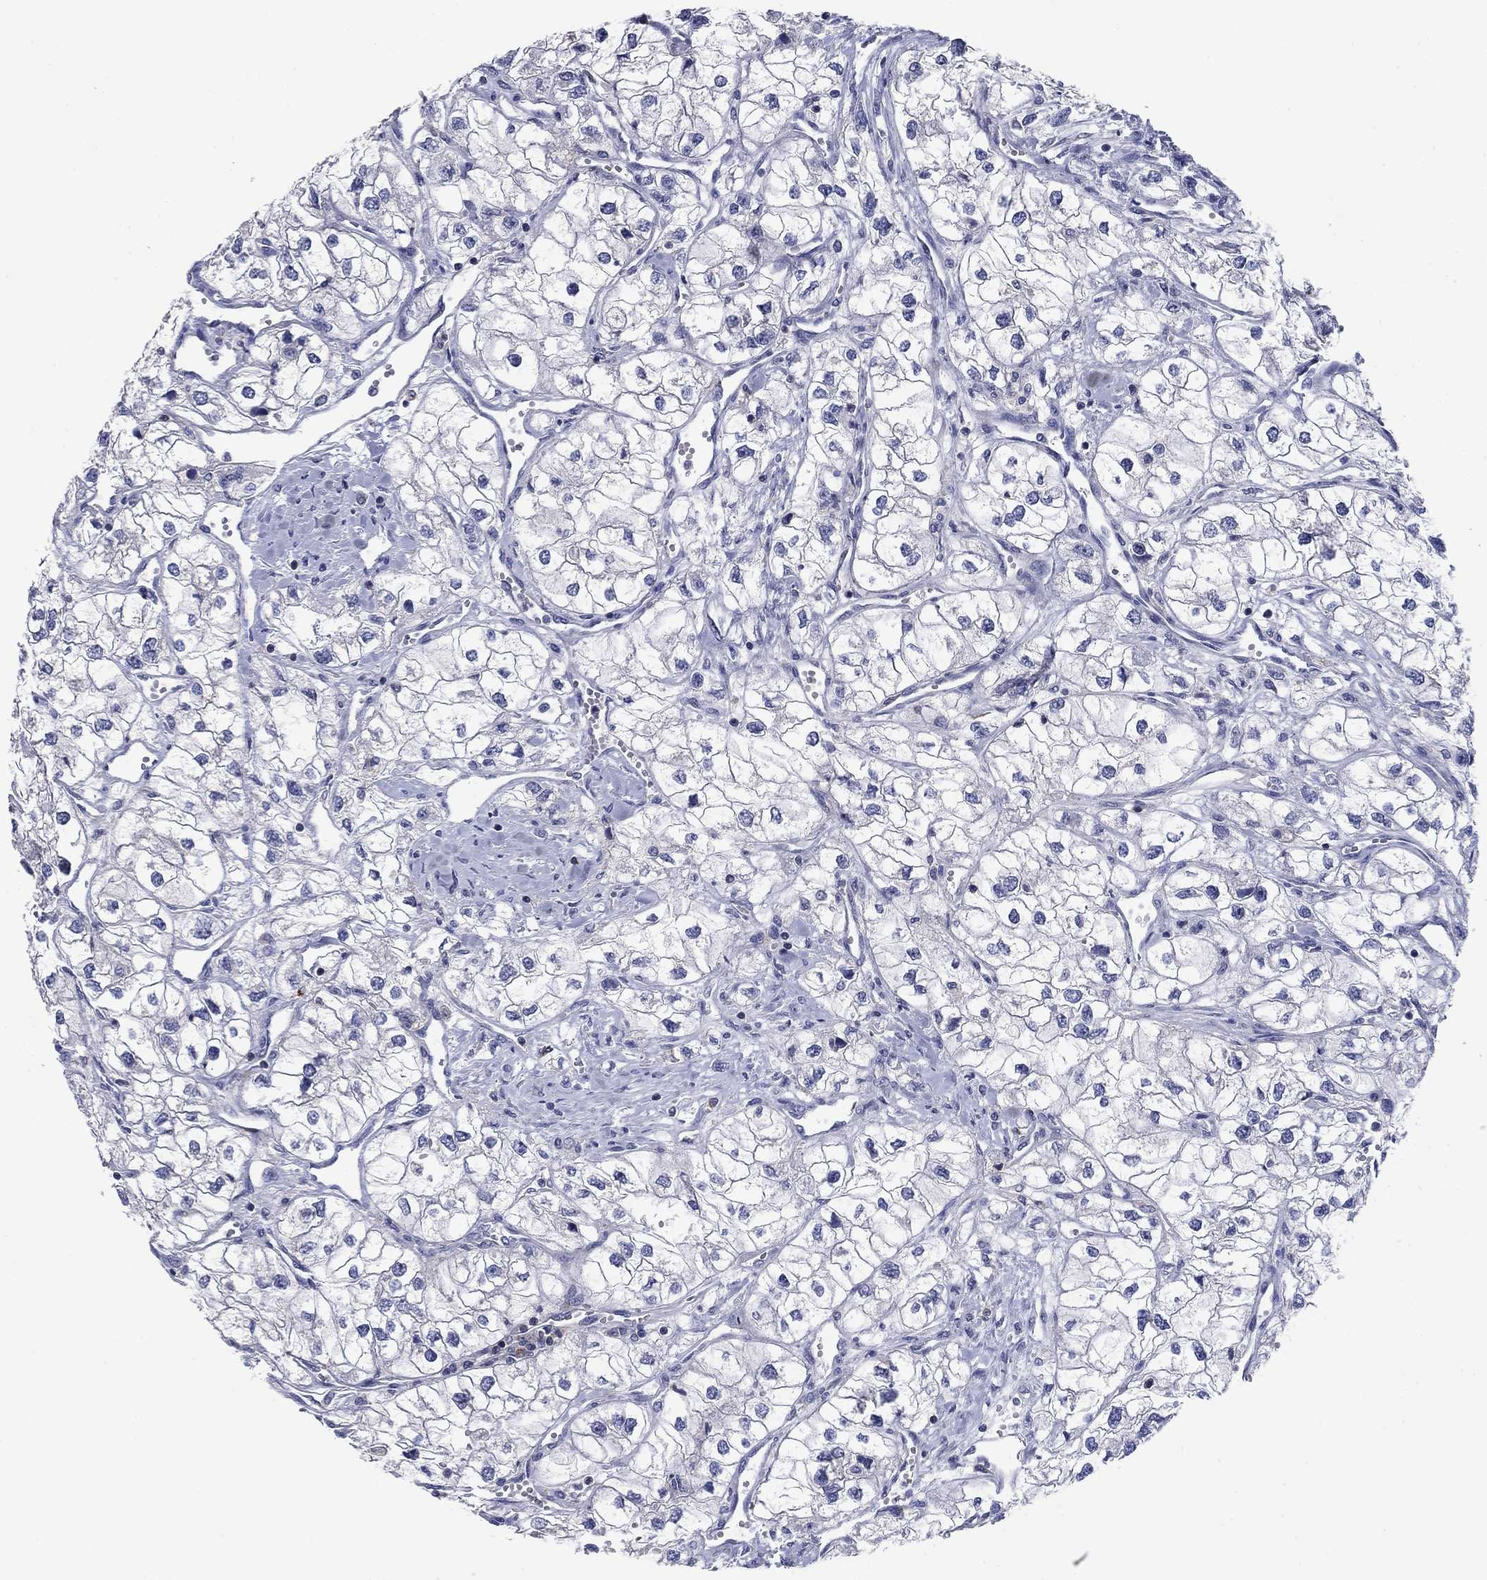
{"staining": {"intensity": "negative", "quantity": "none", "location": "none"}, "tissue": "renal cancer", "cell_type": "Tumor cells", "image_type": "cancer", "snomed": [{"axis": "morphology", "description": "Adenocarcinoma, NOS"}, {"axis": "topography", "description": "Kidney"}], "caption": "Human renal cancer stained for a protein using IHC exhibits no positivity in tumor cells.", "gene": "PSD4", "patient": {"sex": "male", "age": 59}}